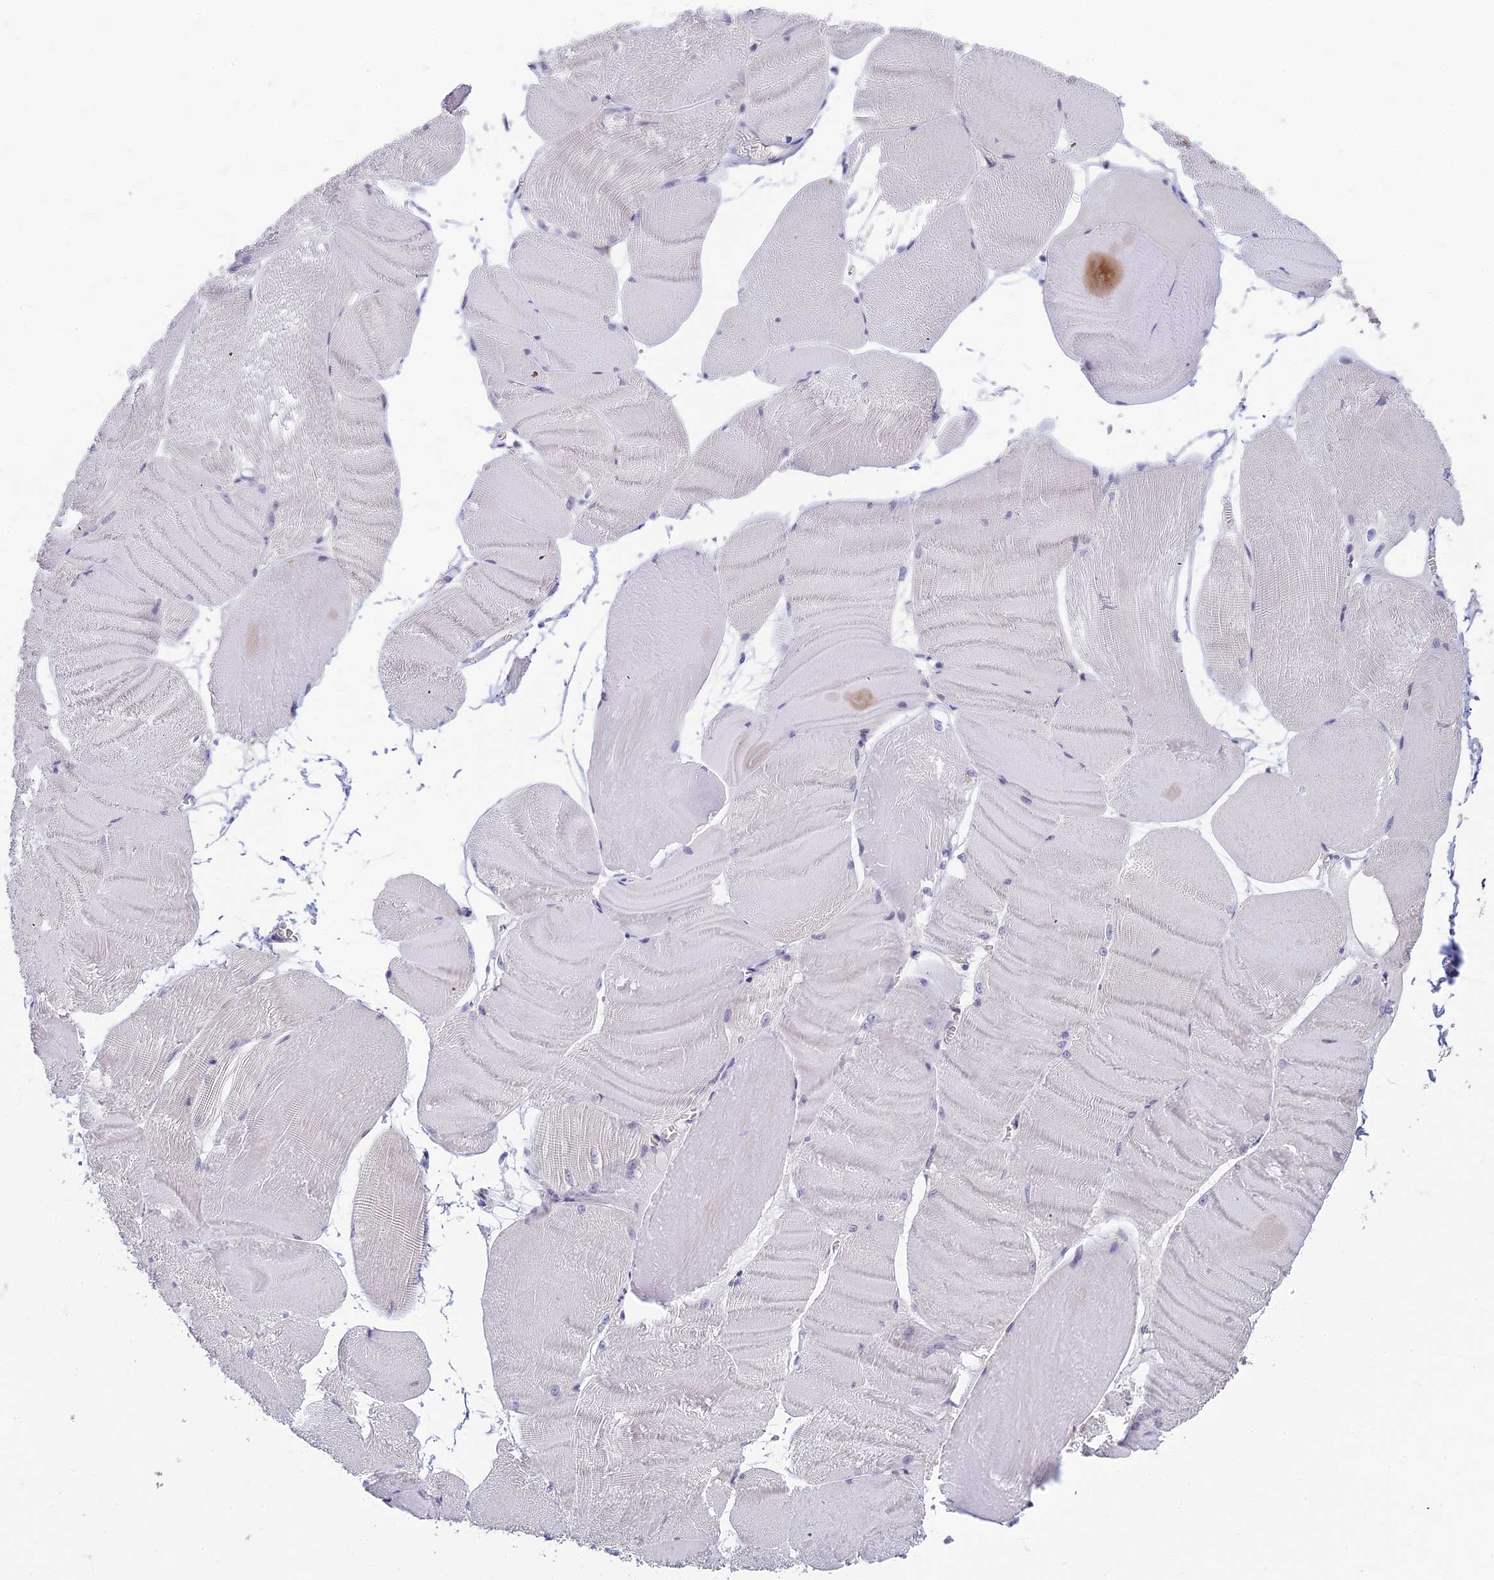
{"staining": {"intensity": "negative", "quantity": "none", "location": "none"}, "tissue": "skeletal muscle", "cell_type": "Myocytes", "image_type": "normal", "snomed": [{"axis": "morphology", "description": "Normal tissue, NOS"}, {"axis": "morphology", "description": "Basal cell carcinoma"}, {"axis": "topography", "description": "Skeletal muscle"}], "caption": "Human skeletal muscle stained for a protein using IHC shows no expression in myocytes.", "gene": "NEURL1", "patient": {"sex": "female", "age": 64}}